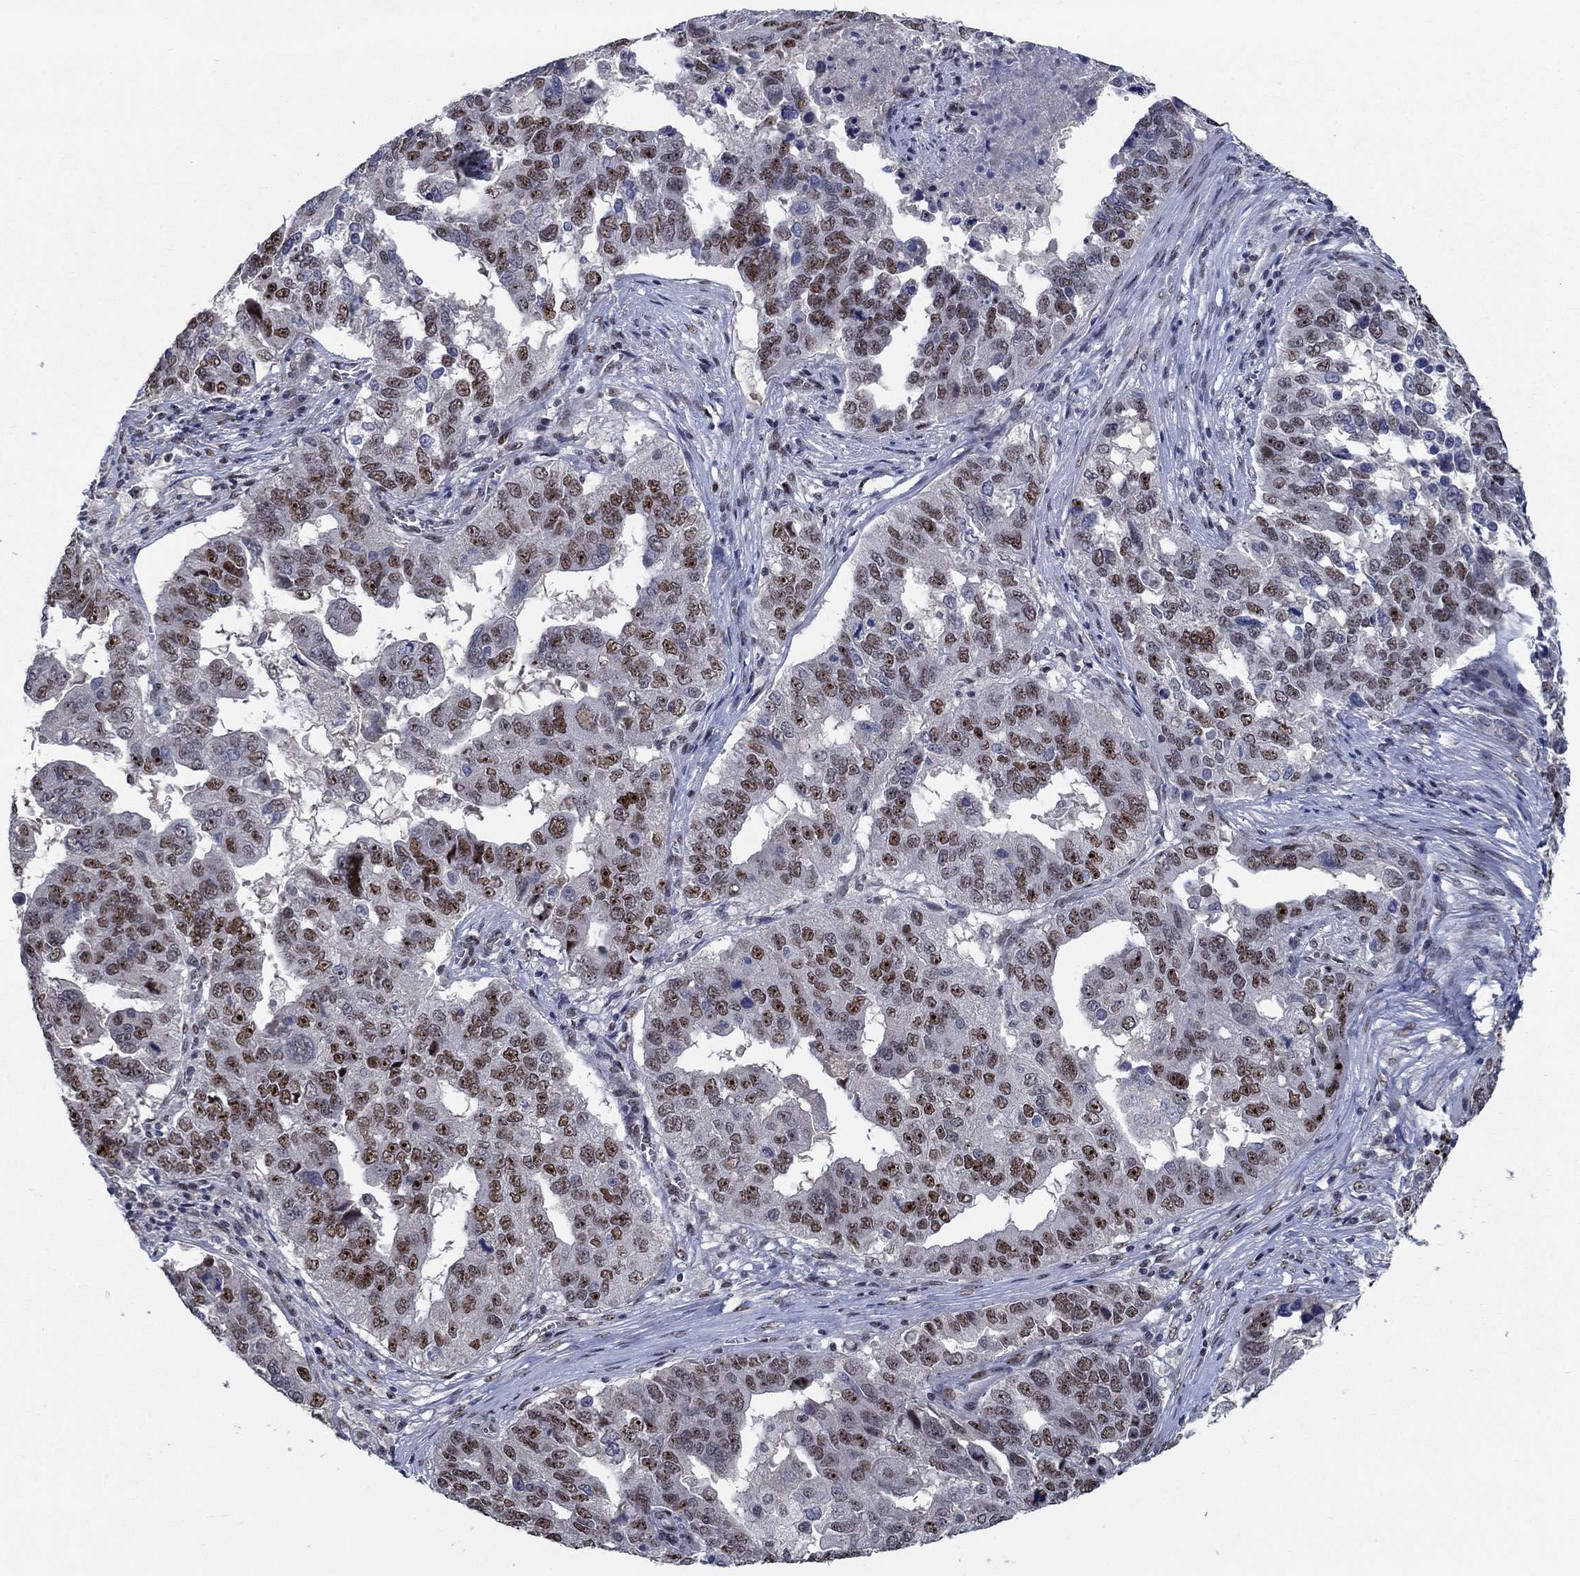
{"staining": {"intensity": "strong", "quantity": "25%-75%", "location": "nuclear"}, "tissue": "ovarian cancer", "cell_type": "Tumor cells", "image_type": "cancer", "snomed": [{"axis": "morphology", "description": "Carcinoma, endometroid"}, {"axis": "topography", "description": "Soft tissue"}, {"axis": "topography", "description": "Ovary"}], "caption": "Immunohistochemistry (IHC) (DAB) staining of human ovarian cancer shows strong nuclear protein positivity in about 25%-75% of tumor cells.", "gene": "HTN1", "patient": {"sex": "female", "age": 52}}